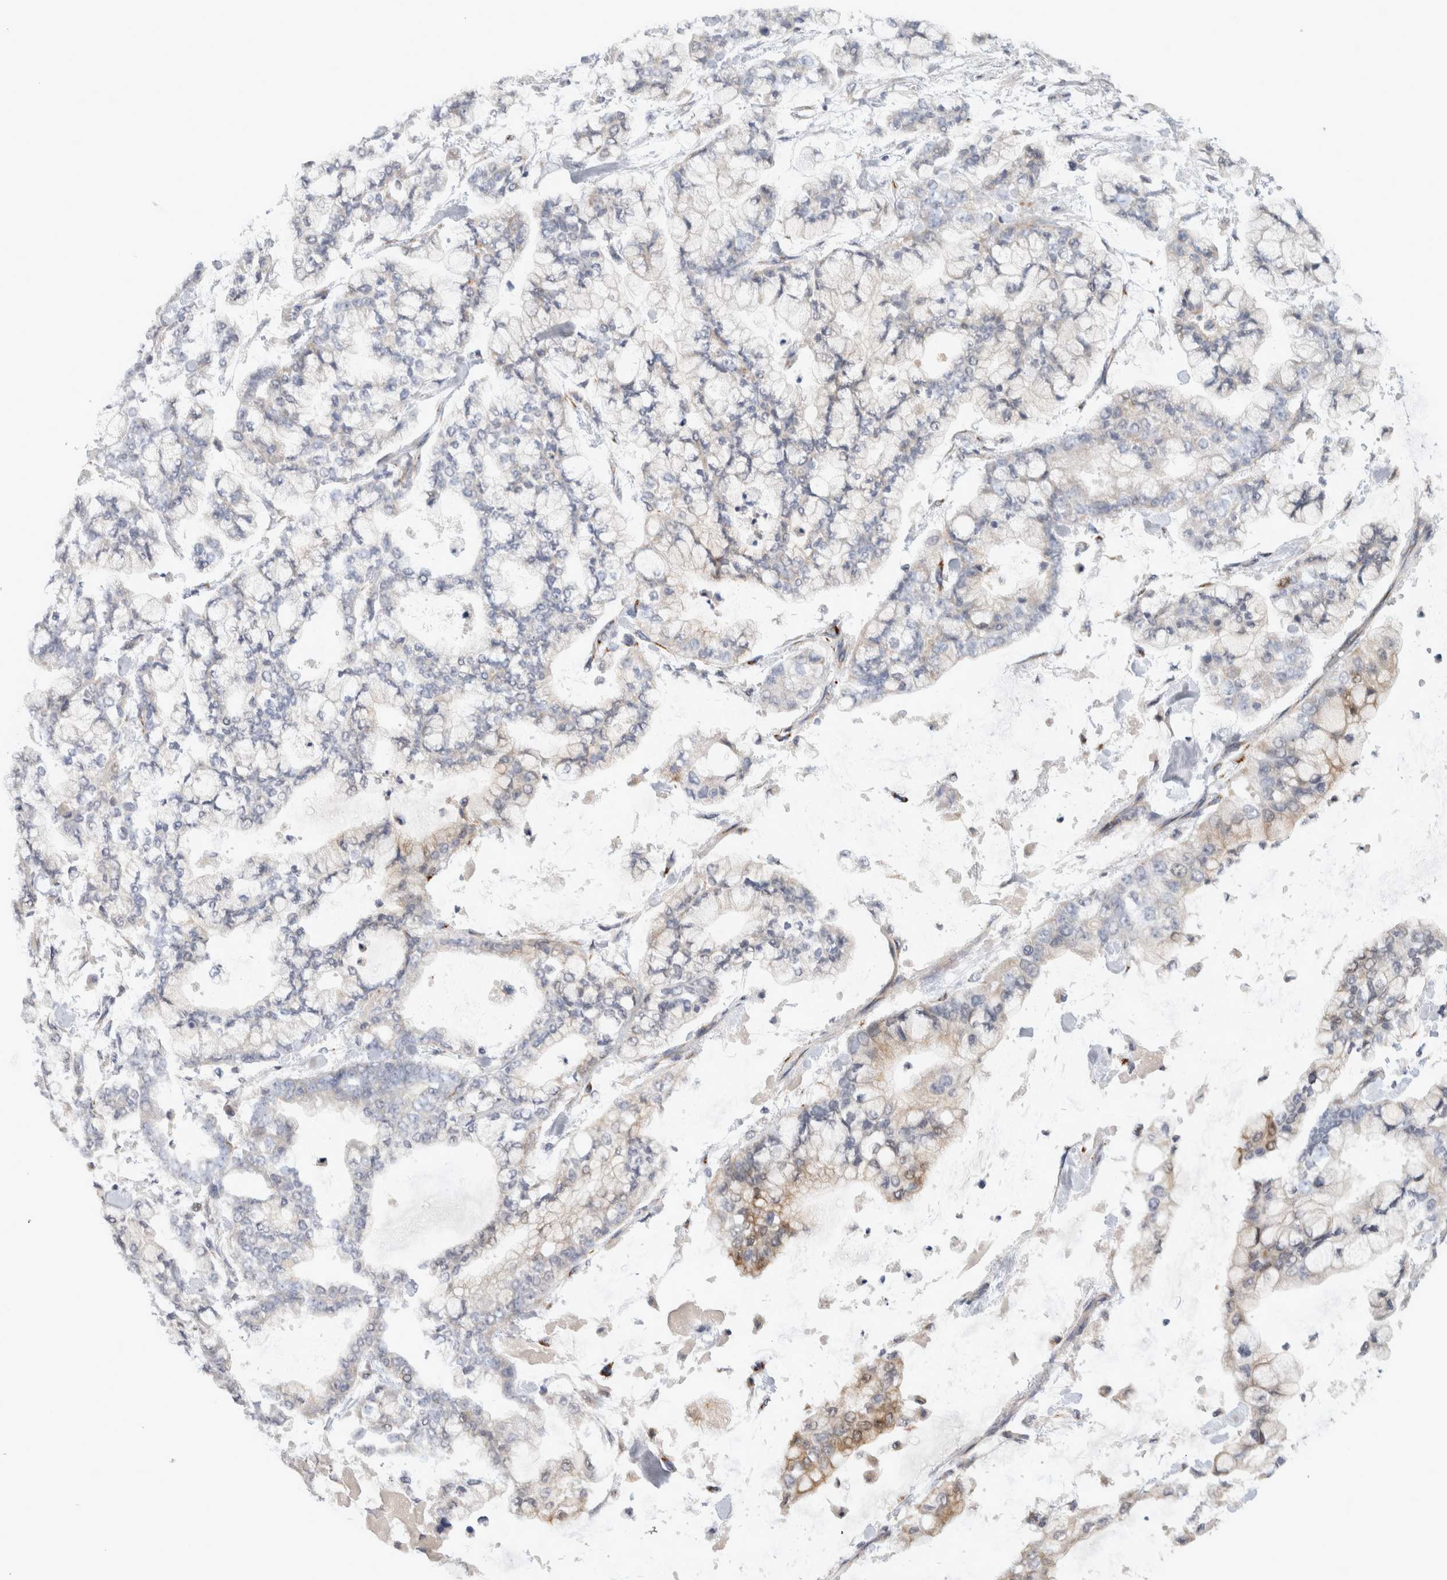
{"staining": {"intensity": "negative", "quantity": "none", "location": "none"}, "tissue": "stomach cancer", "cell_type": "Tumor cells", "image_type": "cancer", "snomed": [{"axis": "morphology", "description": "Normal tissue, NOS"}, {"axis": "morphology", "description": "Adenocarcinoma, NOS"}, {"axis": "topography", "description": "Stomach, upper"}, {"axis": "topography", "description": "Stomach"}], "caption": "Tumor cells show no significant protein positivity in stomach cancer. (DAB immunohistochemistry (IHC) visualized using brightfield microscopy, high magnification).", "gene": "RAB18", "patient": {"sex": "male", "age": 76}}